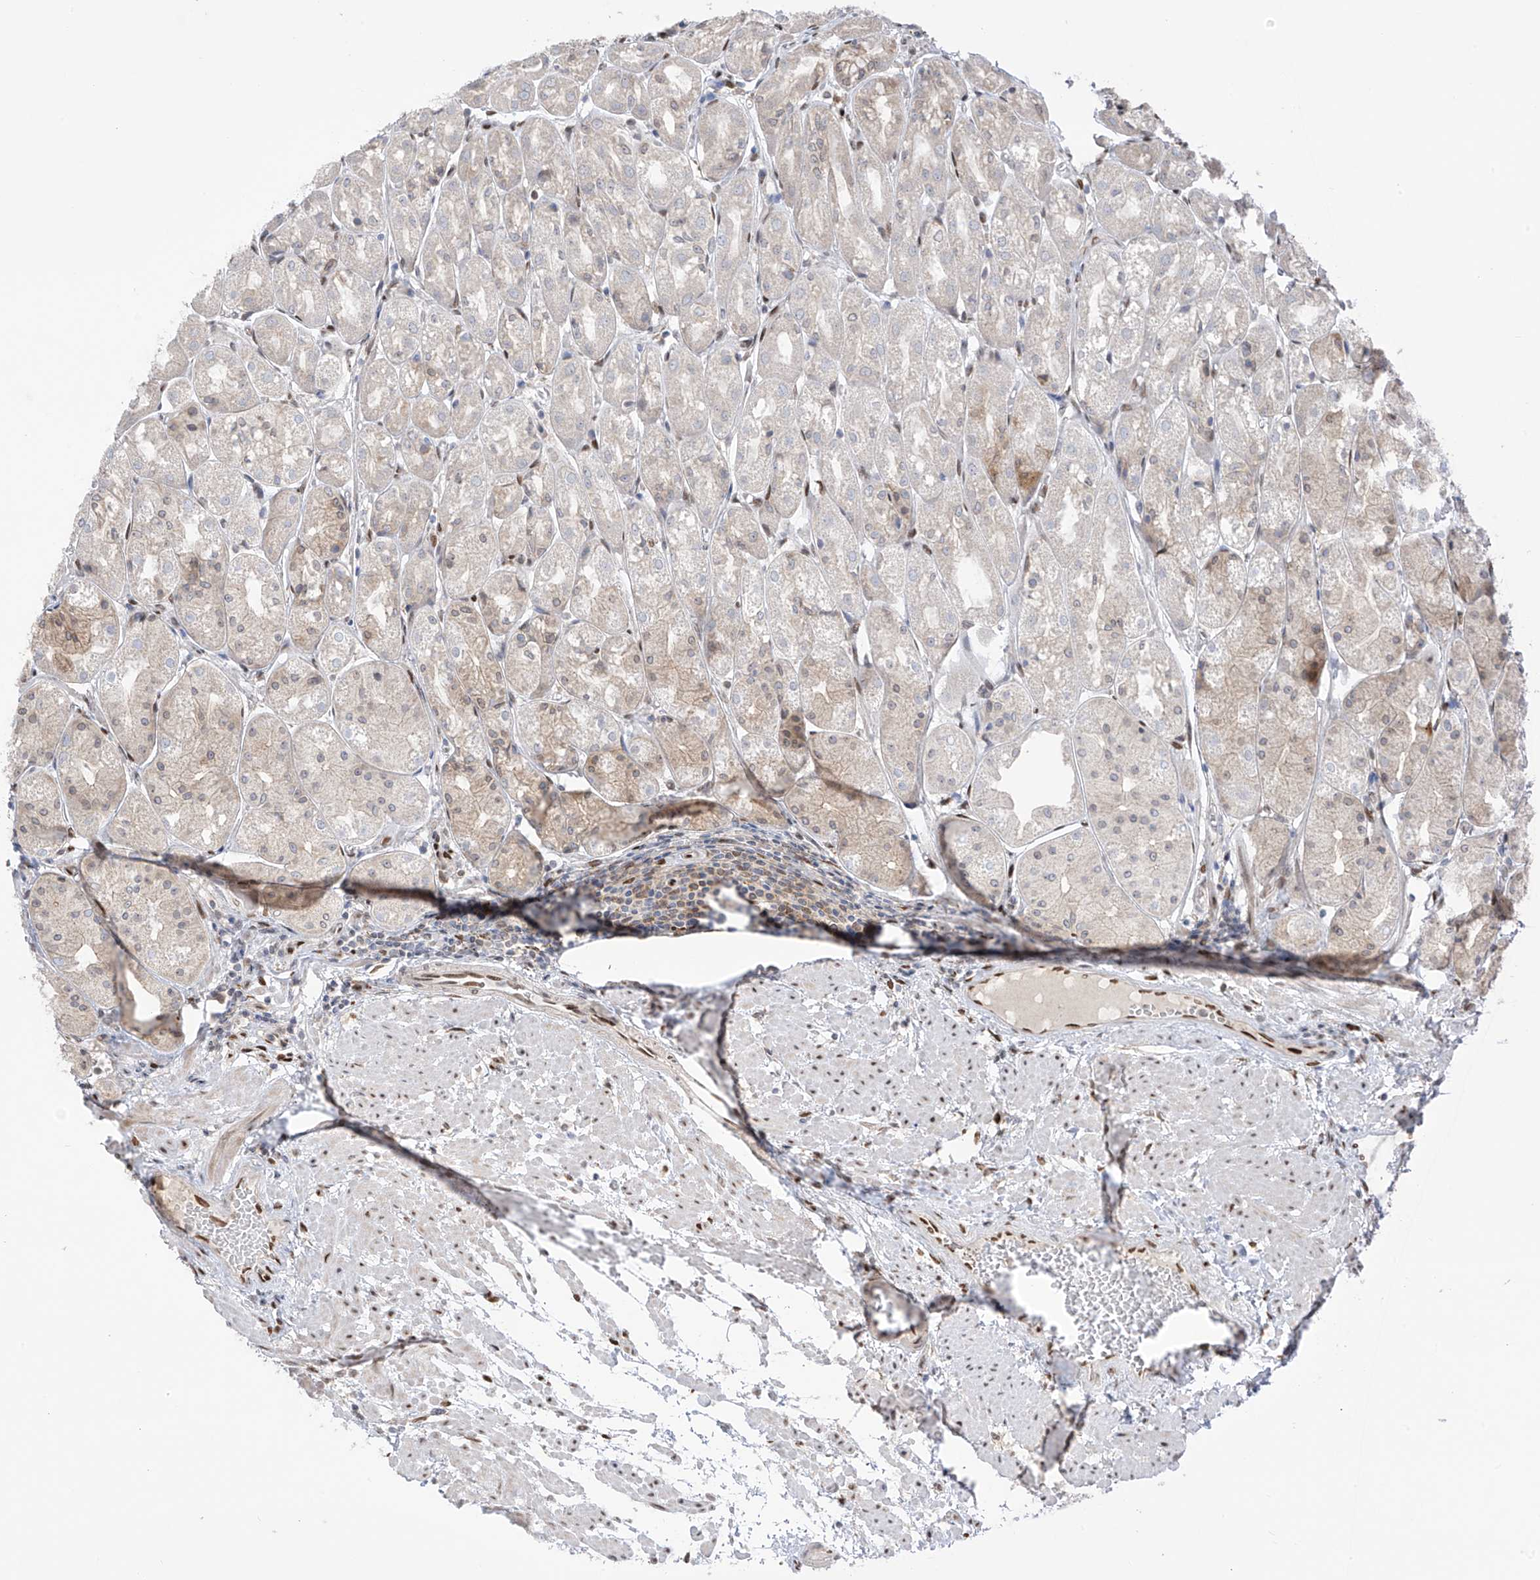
{"staining": {"intensity": "moderate", "quantity": "<25%", "location": "cytoplasmic/membranous"}, "tissue": "stomach", "cell_type": "Glandular cells", "image_type": "normal", "snomed": [{"axis": "morphology", "description": "Normal tissue, NOS"}, {"axis": "topography", "description": "Stomach, upper"}], "caption": "An IHC histopathology image of unremarkable tissue is shown. Protein staining in brown labels moderate cytoplasmic/membranous positivity in stomach within glandular cells.", "gene": "PM20D2", "patient": {"sex": "male", "age": 72}}